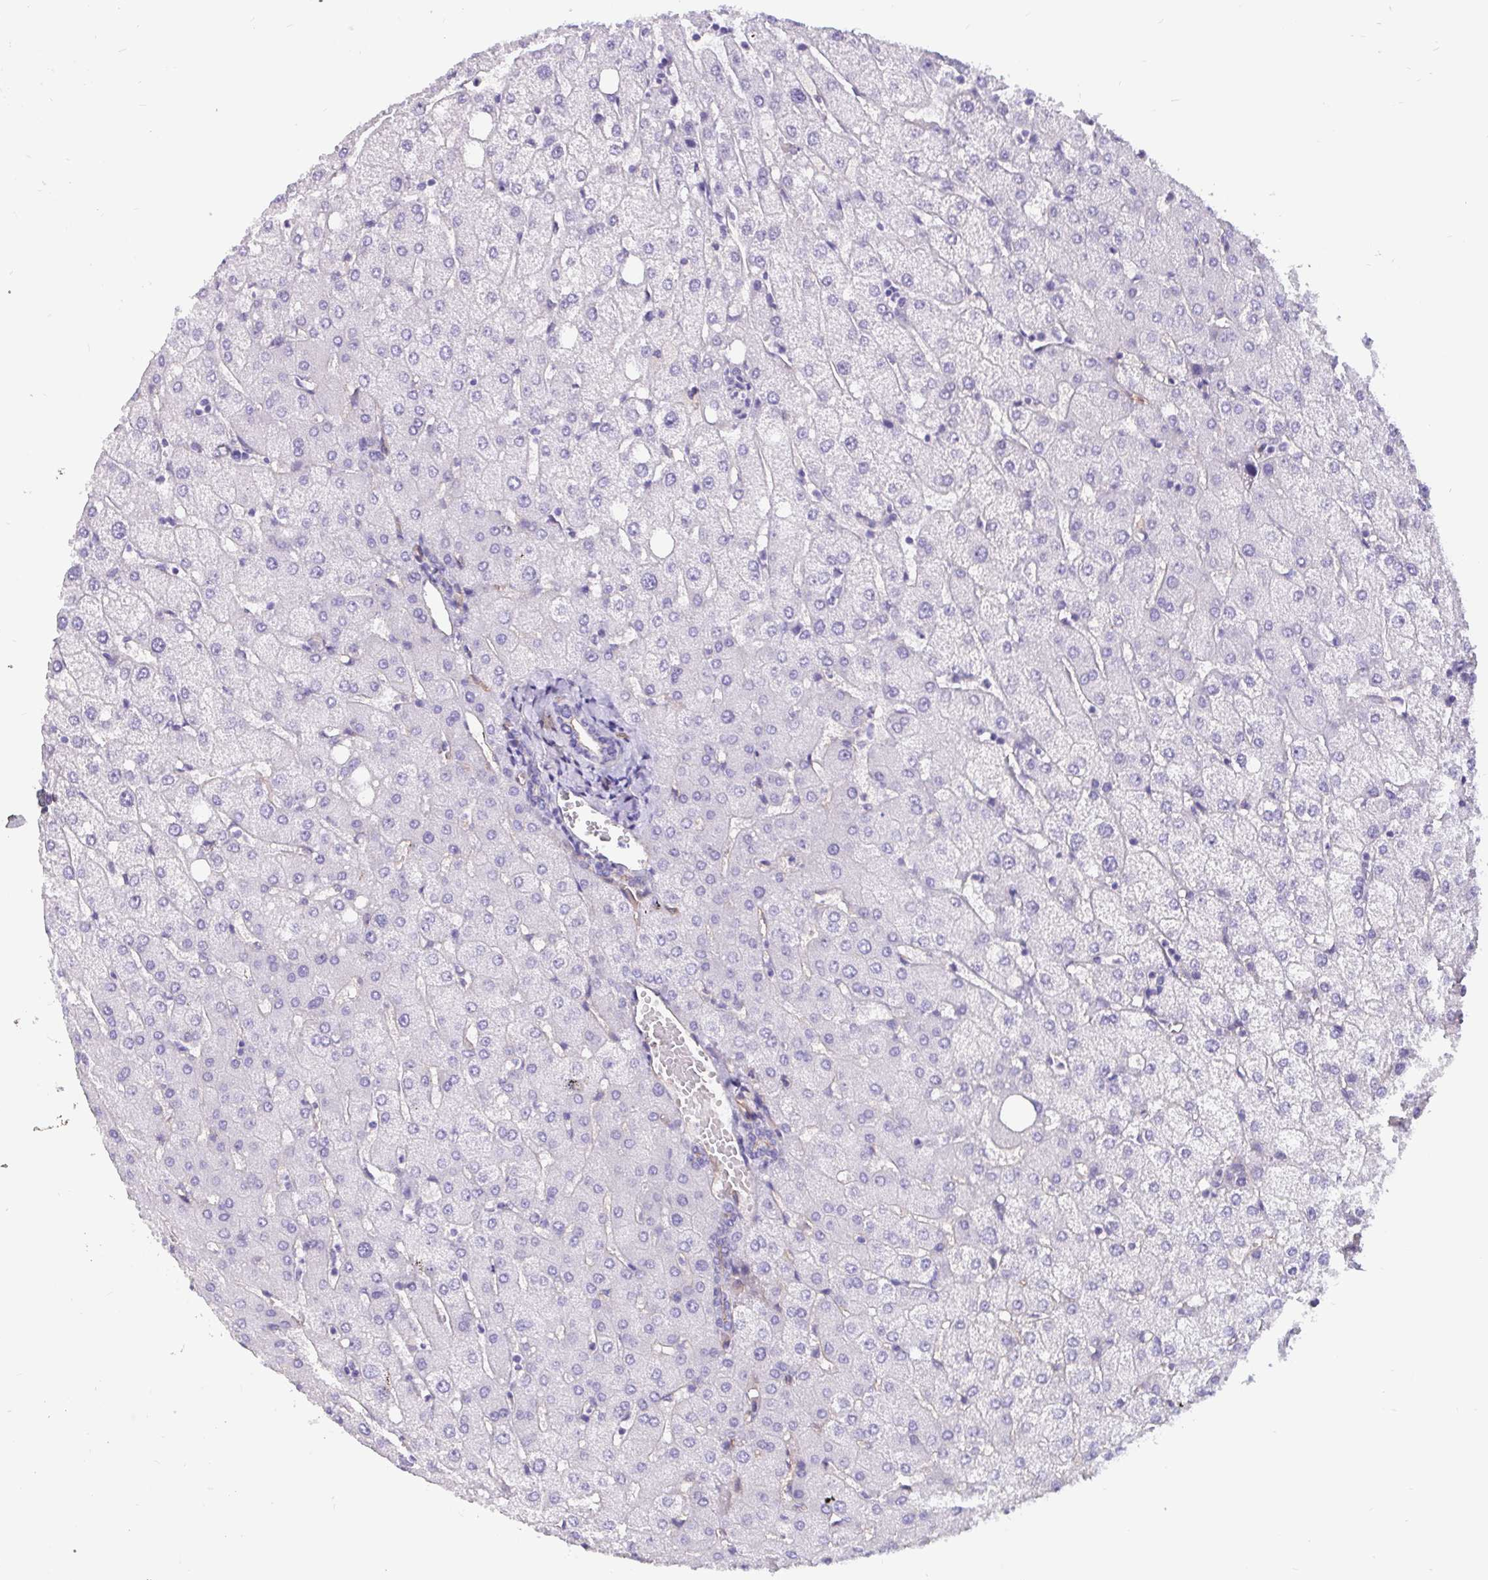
{"staining": {"intensity": "negative", "quantity": "none", "location": "none"}, "tissue": "liver", "cell_type": "Cholangiocytes", "image_type": "normal", "snomed": [{"axis": "morphology", "description": "Normal tissue, NOS"}, {"axis": "topography", "description": "Liver"}], "caption": "Immunohistochemistry histopathology image of benign liver: liver stained with DAB (3,3'-diaminobenzidine) reveals no significant protein positivity in cholangiocytes.", "gene": "LIMCH1", "patient": {"sex": "female", "age": 54}}